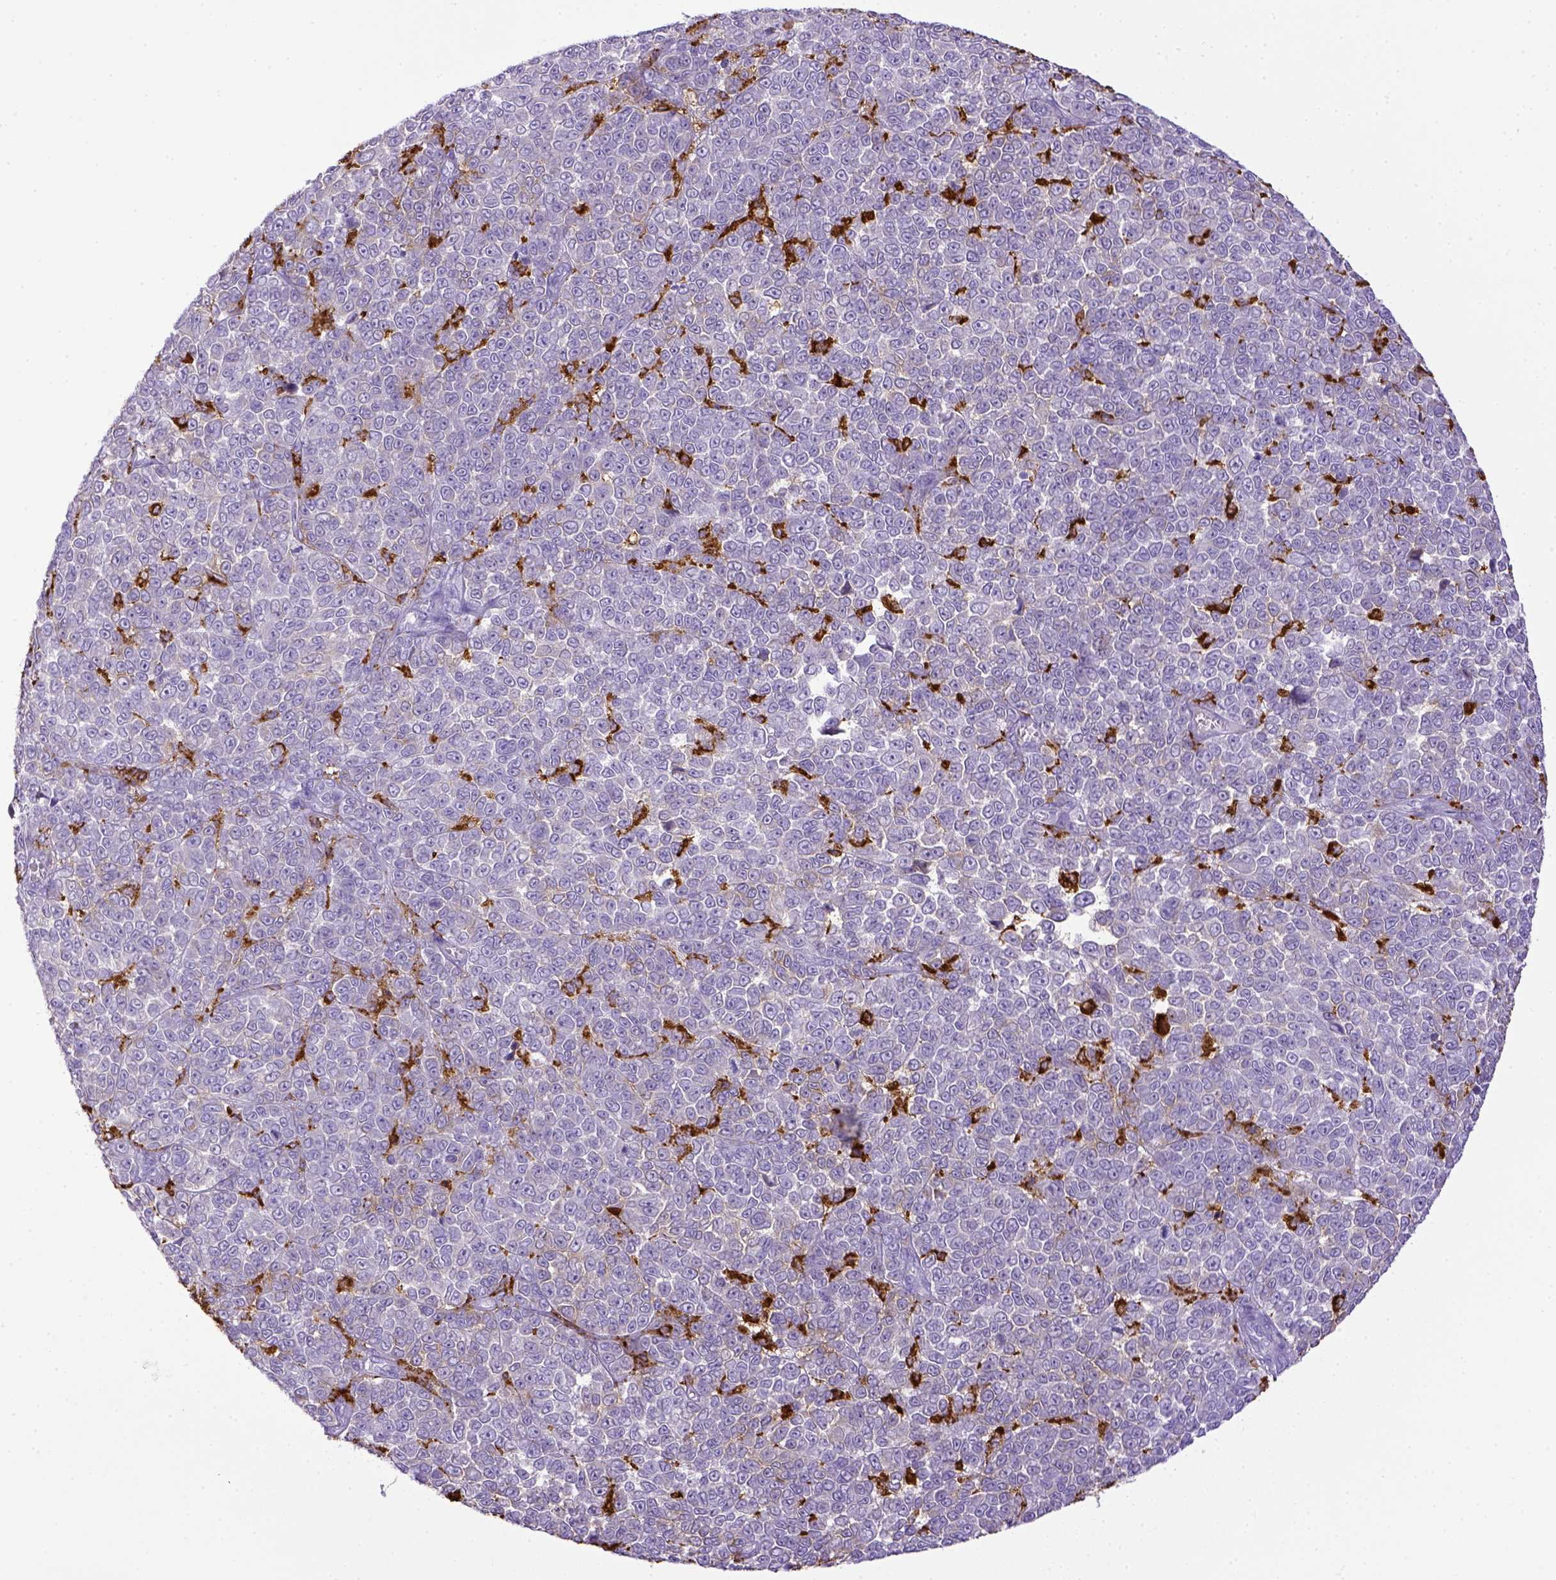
{"staining": {"intensity": "negative", "quantity": "none", "location": "none"}, "tissue": "melanoma", "cell_type": "Tumor cells", "image_type": "cancer", "snomed": [{"axis": "morphology", "description": "Malignant melanoma, NOS"}, {"axis": "topography", "description": "Skin"}], "caption": "This is an immunohistochemistry image of melanoma. There is no positivity in tumor cells.", "gene": "CD68", "patient": {"sex": "female", "age": 95}}